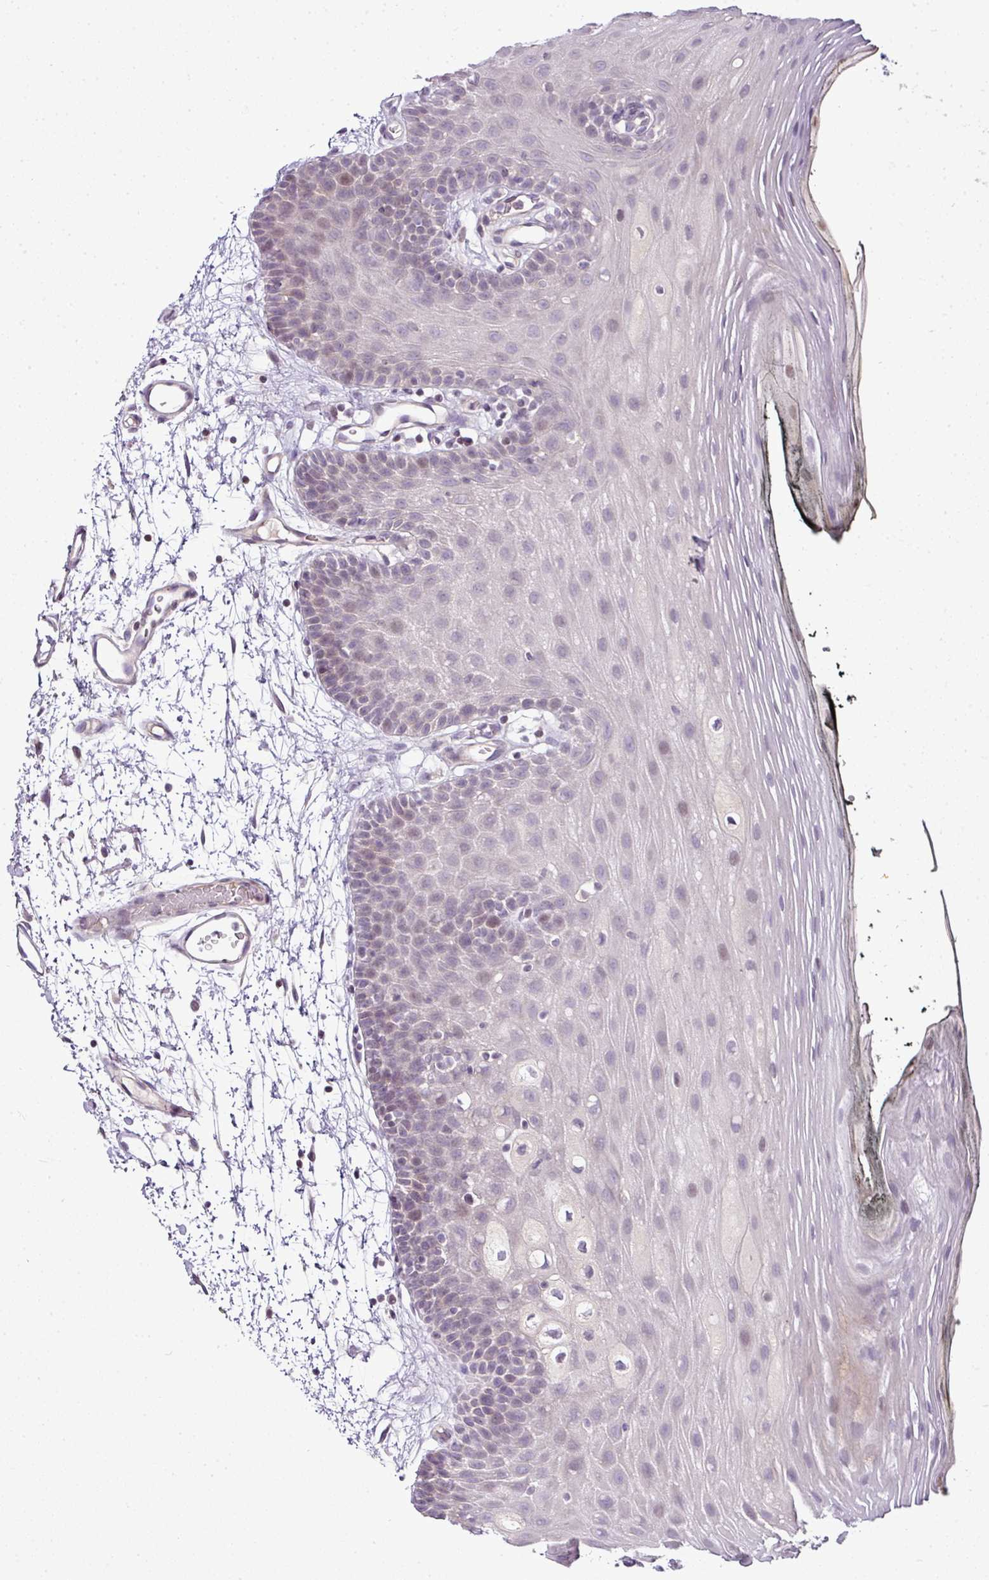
{"staining": {"intensity": "weak", "quantity": "<25%", "location": "nuclear"}, "tissue": "oral mucosa", "cell_type": "Squamous epithelial cells", "image_type": "normal", "snomed": [{"axis": "morphology", "description": "Normal tissue, NOS"}, {"axis": "topography", "description": "Oral tissue"}, {"axis": "topography", "description": "Tounge, NOS"}], "caption": "High magnification brightfield microscopy of unremarkable oral mucosa stained with DAB (3,3'-diaminobenzidine) (brown) and counterstained with hematoxylin (blue): squamous epithelial cells show no significant staining.", "gene": "TEX30", "patient": {"sex": "female", "age": 81}}